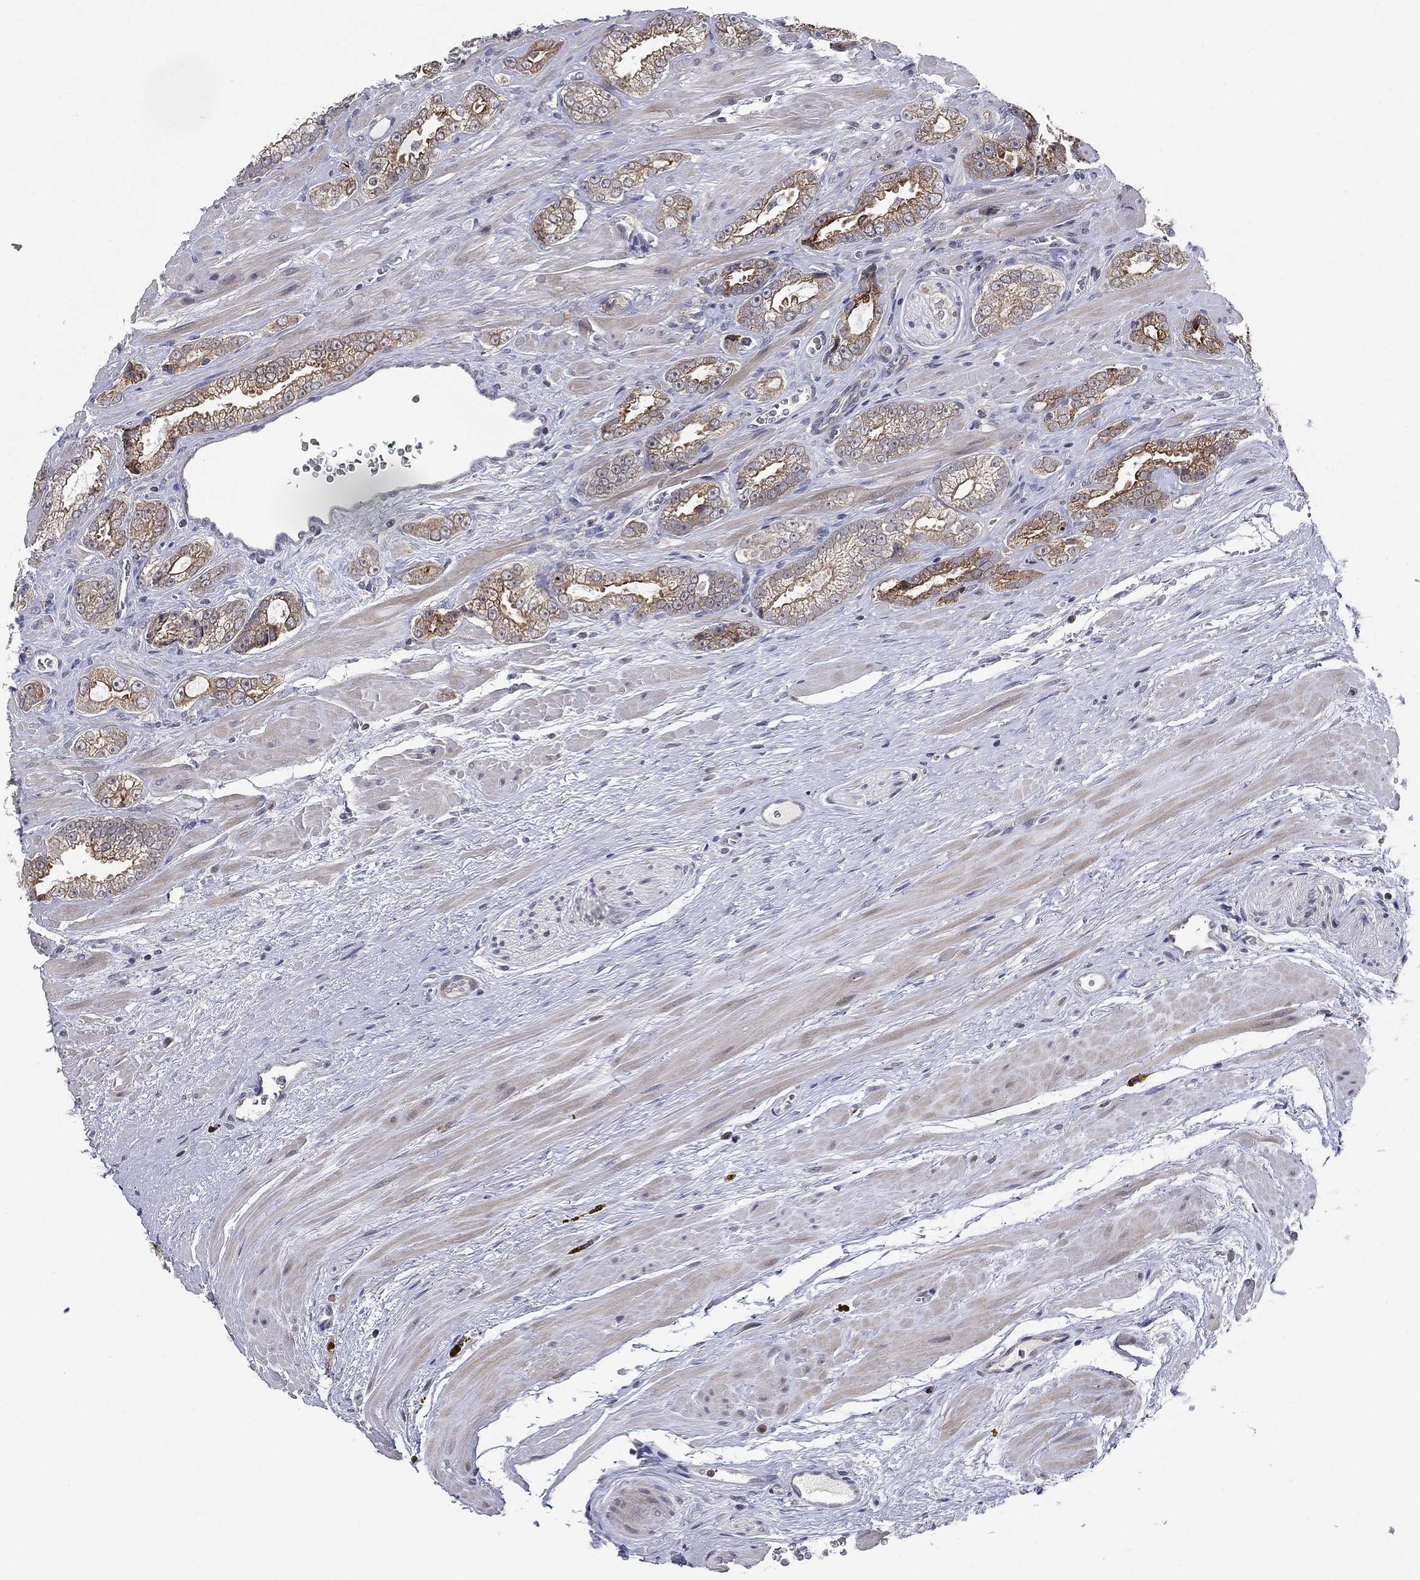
{"staining": {"intensity": "moderate", "quantity": "25%-75%", "location": "cytoplasmic/membranous"}, "tissue": "prostate cancer", "cell_type": "Tumor cells", "image_type": "cancer", "snomed": [{"axis": "morphology", "description": "Adenocarcinoma, NOS"}, {"axis": "topography", "description": "Prostate"}], "caption": "Immunohistochemistry (IHC) staining of prostate cancer (adenocarcinoma), which displays medium levels of moderate cytoplasmic/membranous staining in about 25%-75% of tumor cells indicating moderate cytoplasmic/membranous protein expression. The staining was performed using DAB (brown) for protein detection and nuclei were counterstained in hematoxylin (blue).", "gene": "KAT14", "patient": {"sex": "male", "age": 67}}